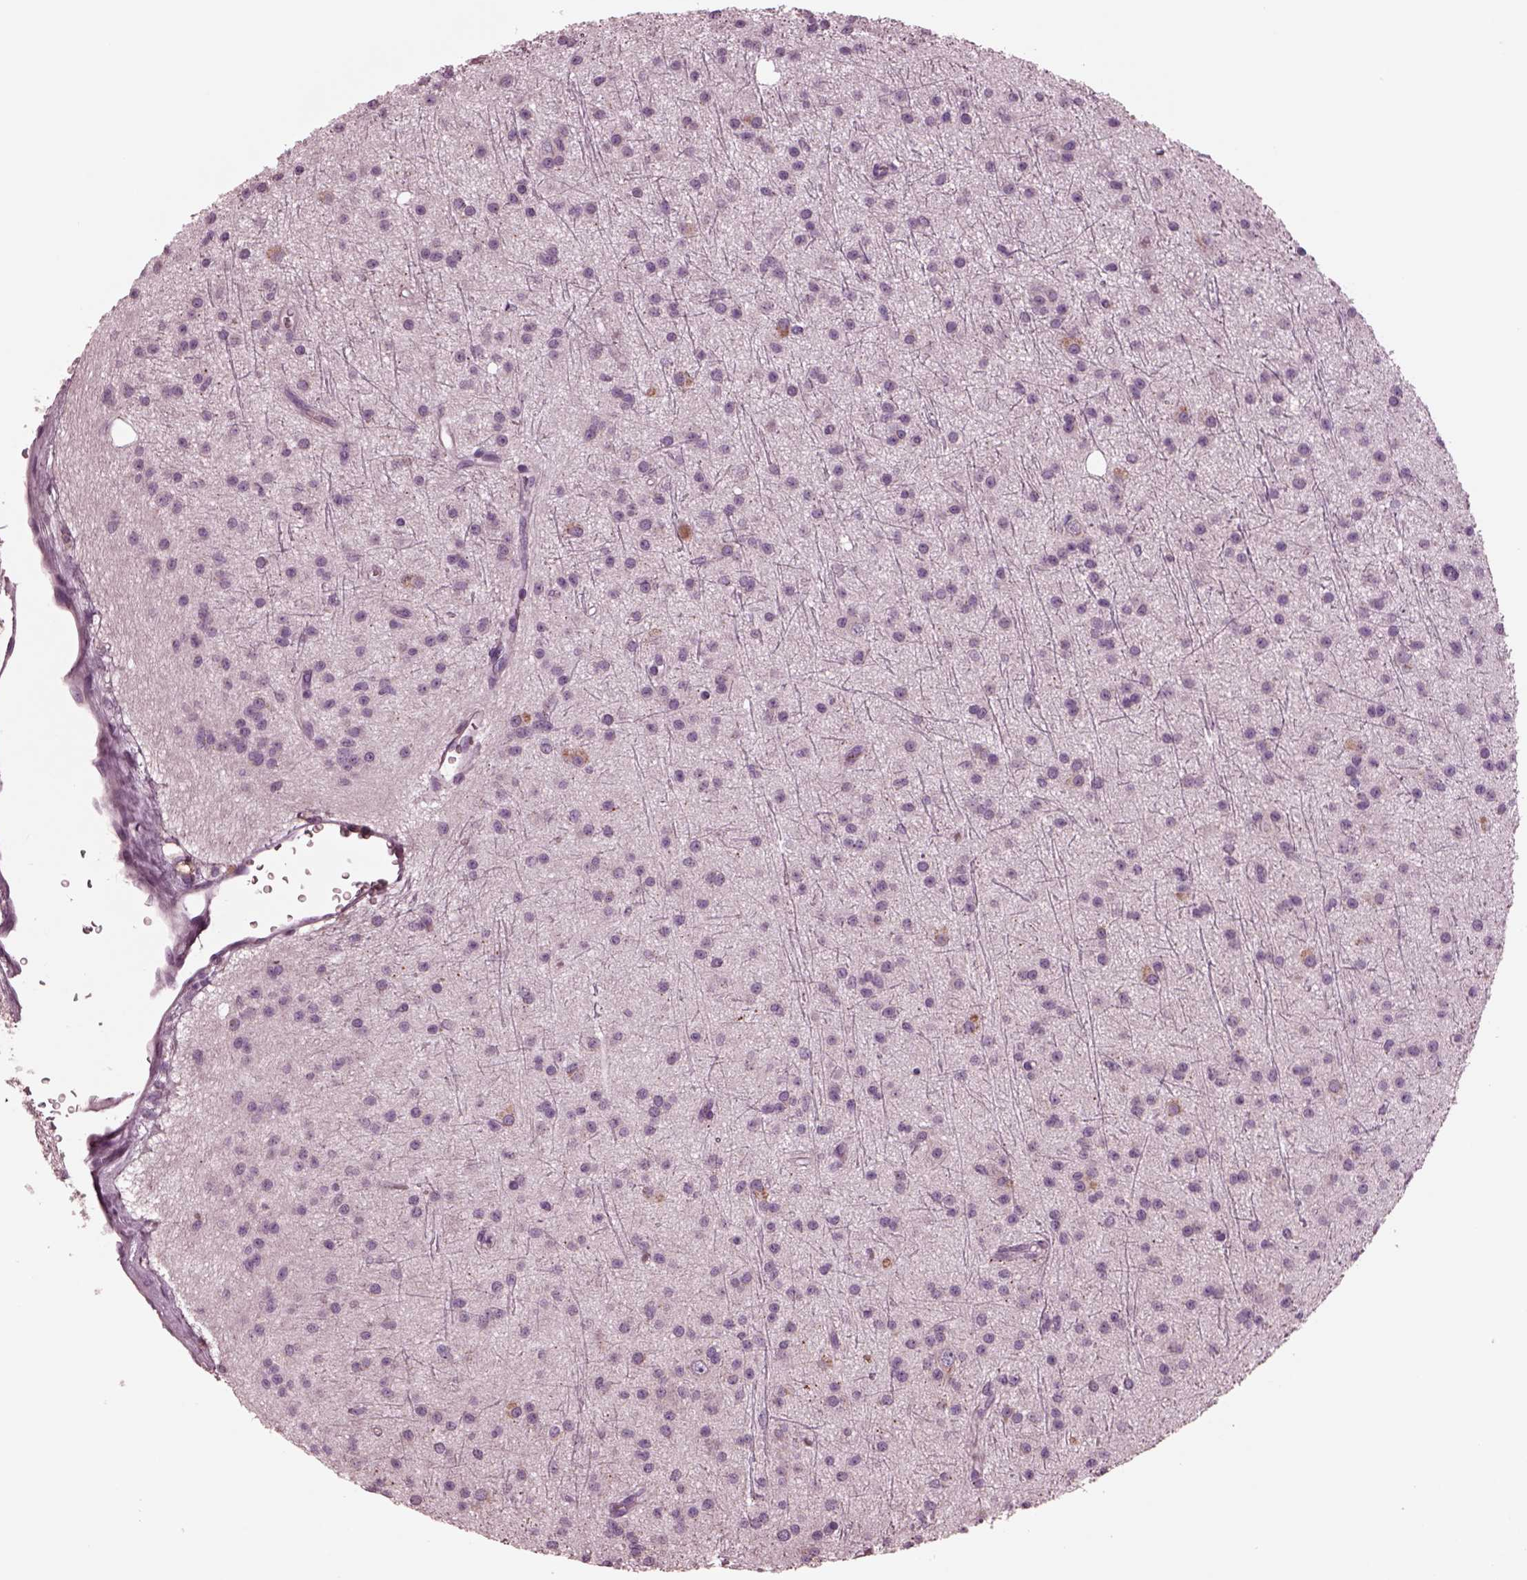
{"staining": {"intensity": "weak", "quantity": "<25%", "location": "cytoplasmic/membranous"}, "tissue": "glioma", "cell_type": "Tumor cells", "image_type": "cancer", "snomed": [{"axis": "morphology", "description": "Glioma, malignant, Low grade"}, {"axis": "topography", "description": "Brain"}], "caption": "High power microscopy image of an IHC histopathology image of glioma, revealing no significant expression in tumor cells.", "gene": "AP4M1", "patient": {"sex": "male", "age": 27}}